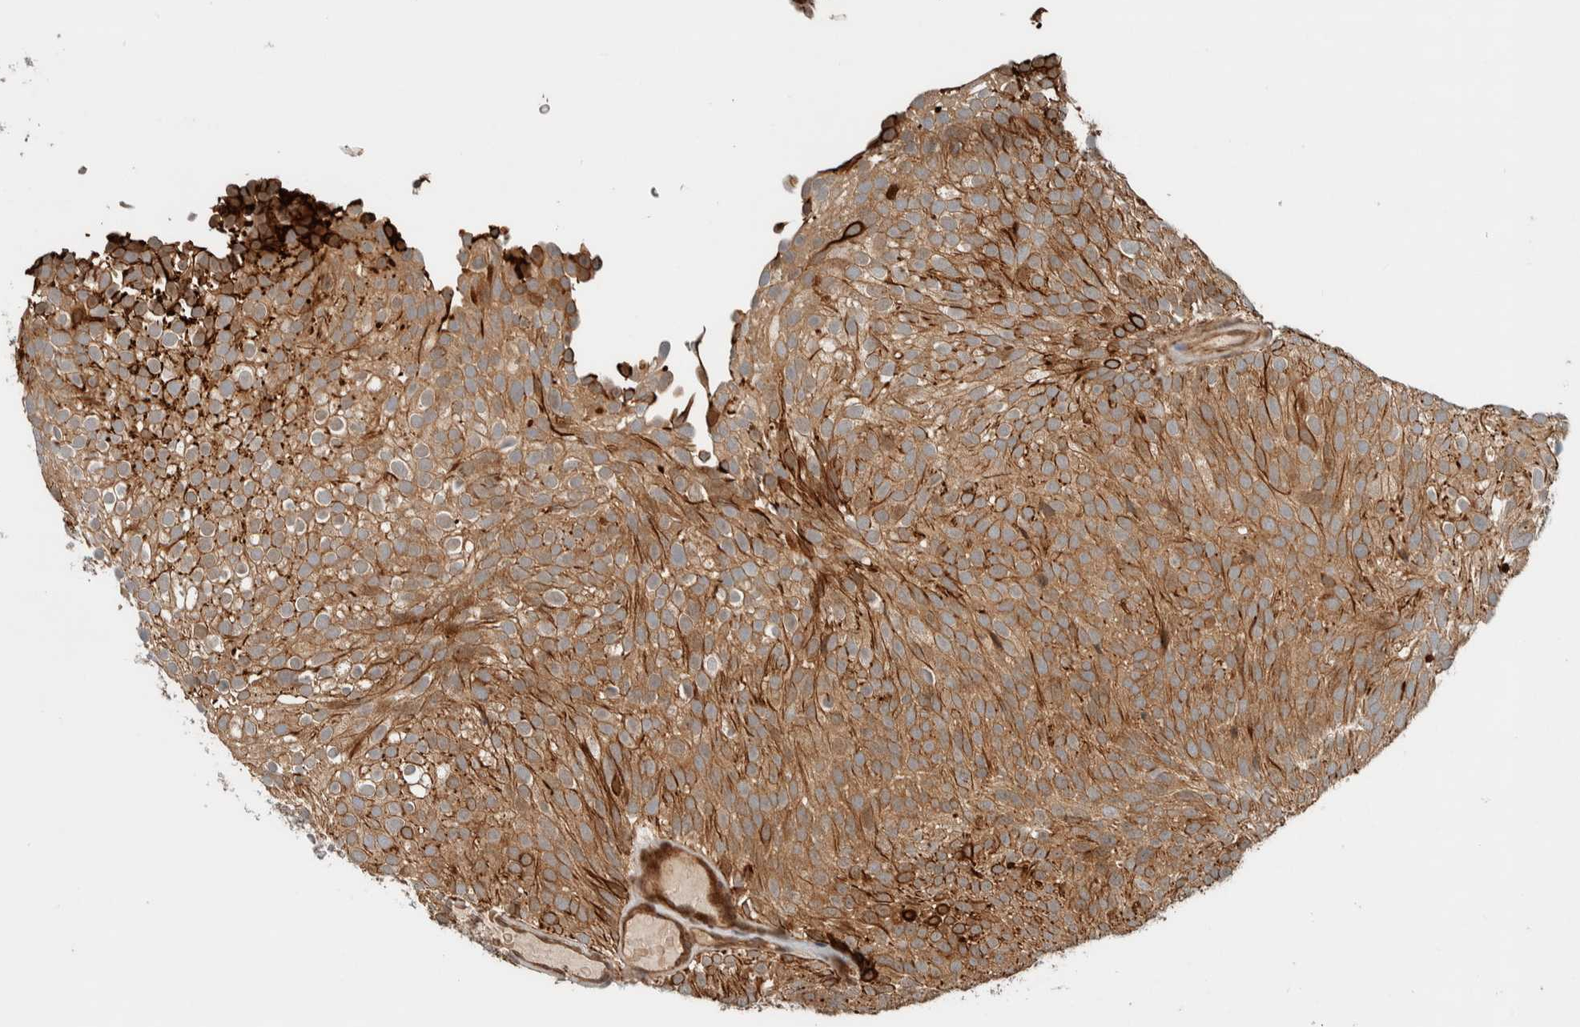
{"staining": {"intensity": "moderate", "quantity": ">75%", "location": "cytoplasmic/membranous"}, "tissue": "urothelial cancer", "cell_type": "Tumor cells", "image_type": "cancer", "snomed": [{"axis": "morphology", "description": "Urothelial carcinoma, Low grade"}, {"axis": "topography", "description": "Urinary bladder"}], "caption": "Protein positivity by IHC demonstrates moderate cytoplasmic/membranous staining in about >75% of tumor cells in urothelial cancer.", "gene": "STXBP4", "patient": {"sex": "male", "age": 78}}